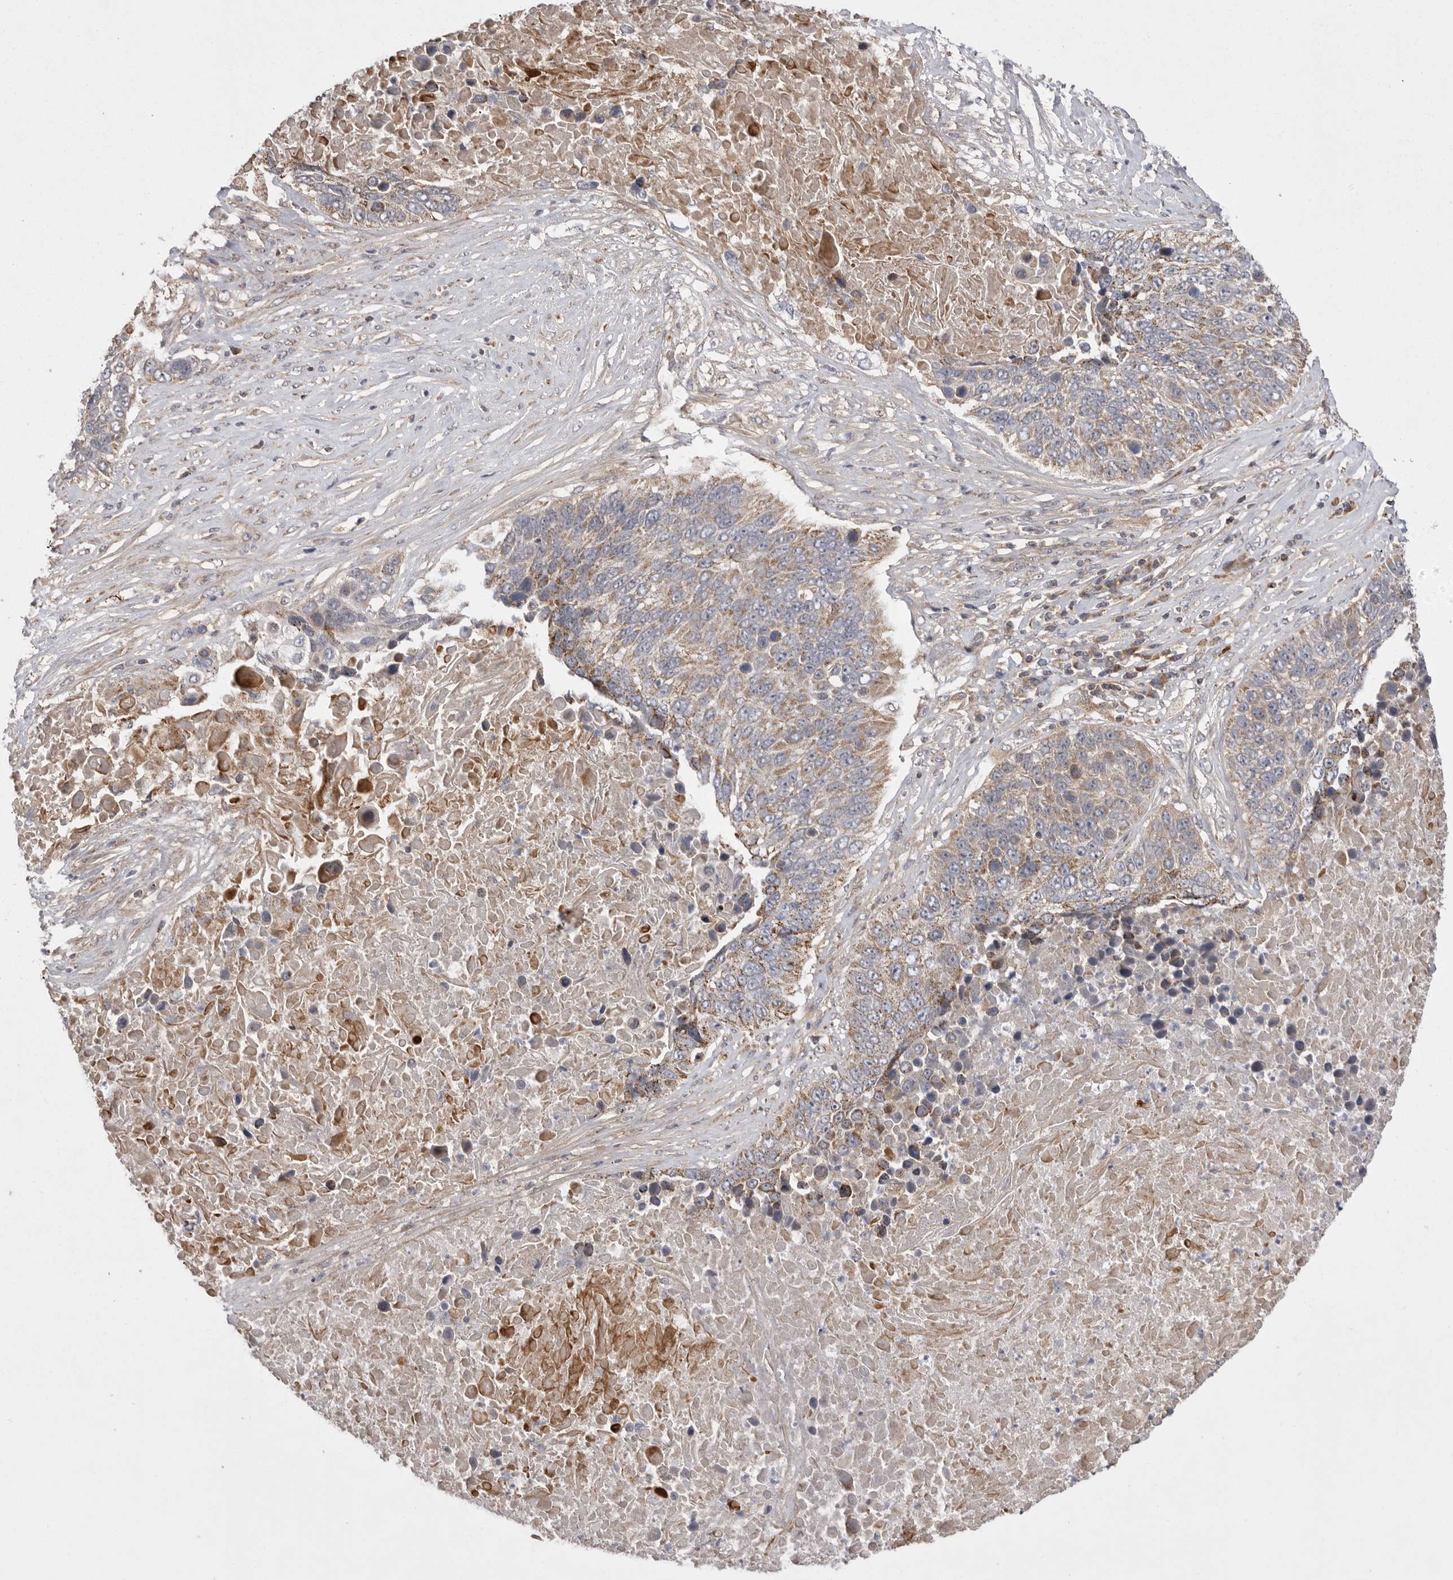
{"staining": {"intensity": "weak", "quantity": ">75%", "location": "cytoplasmic/membranous"}, "tissue": "lung cancer", "cell_type": "Tumor cells", "image_type": "cancer", "snomed": [{"axis": "morphology", "description": "Squamous cell carcinoma, NOS"}, {"axis": "topography", "description": "Lung"}], "caption": "A histopathology image of human squamous cell carcinoma (lung) stained for a protein exhibits weak cytoplasmic/membranous brown staining in tumor cells.", "gene": "KYAT3", "patient": {"sex": "male", "age": 66}}